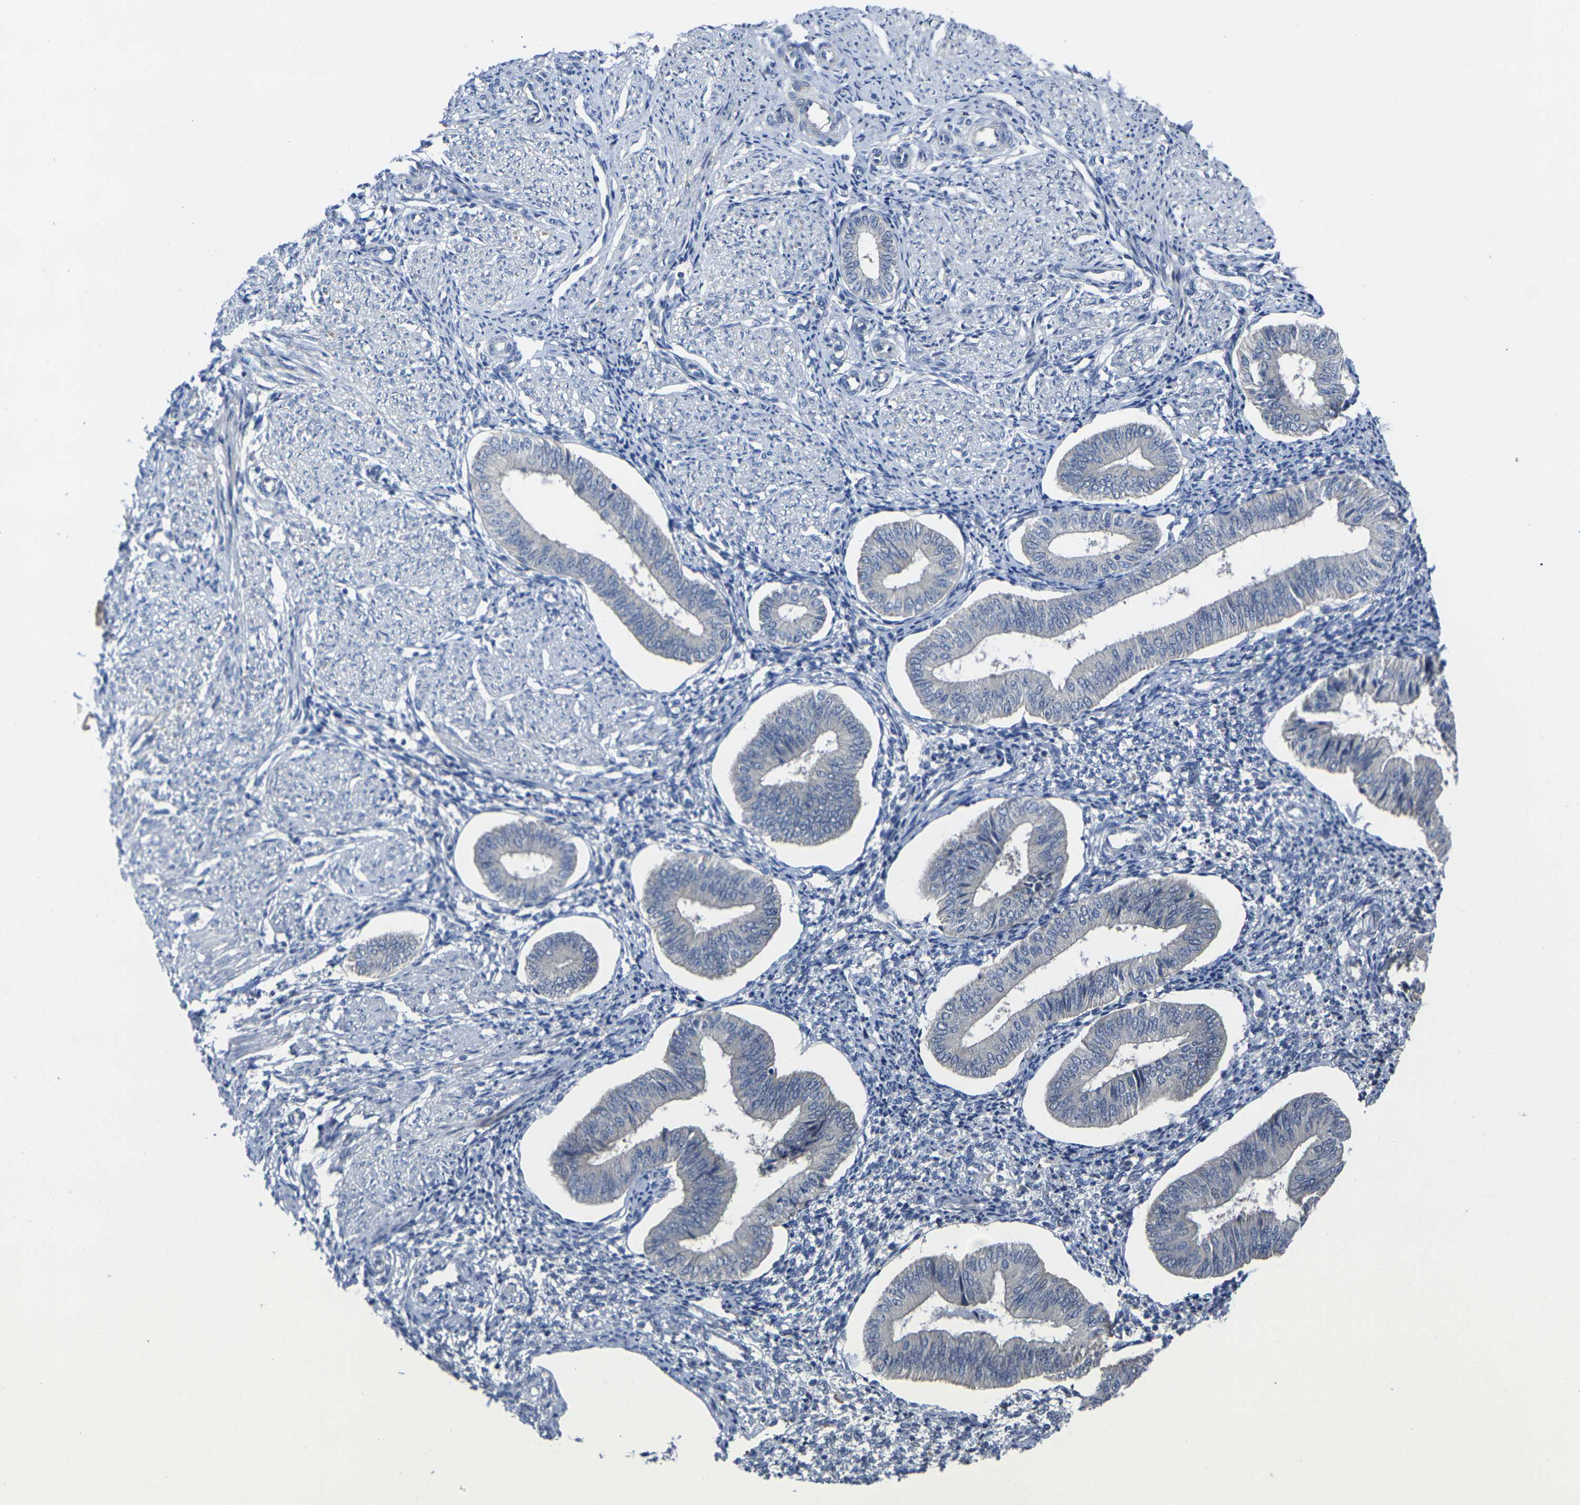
{"staining": {"intensity": "negative", "quantity": "none", "location": "none"}, "tissue": "endometrium", "cell_type": "Cells in endometrial stroma", "image_type": "normal", "snomed": [{"axis": "morphology", "description": "Normal tissue, NOS"}, {"axis": "topography", "description": "Endometrium"}], "caption": "A photomicrograph of human endometrium is negative for staining in cells in endometrial stroma. (DAB IHC visualized using brightfield microscopy, high magnification).", "gene": "GNA12", "patient": {"sex": "female", "age": 50}}